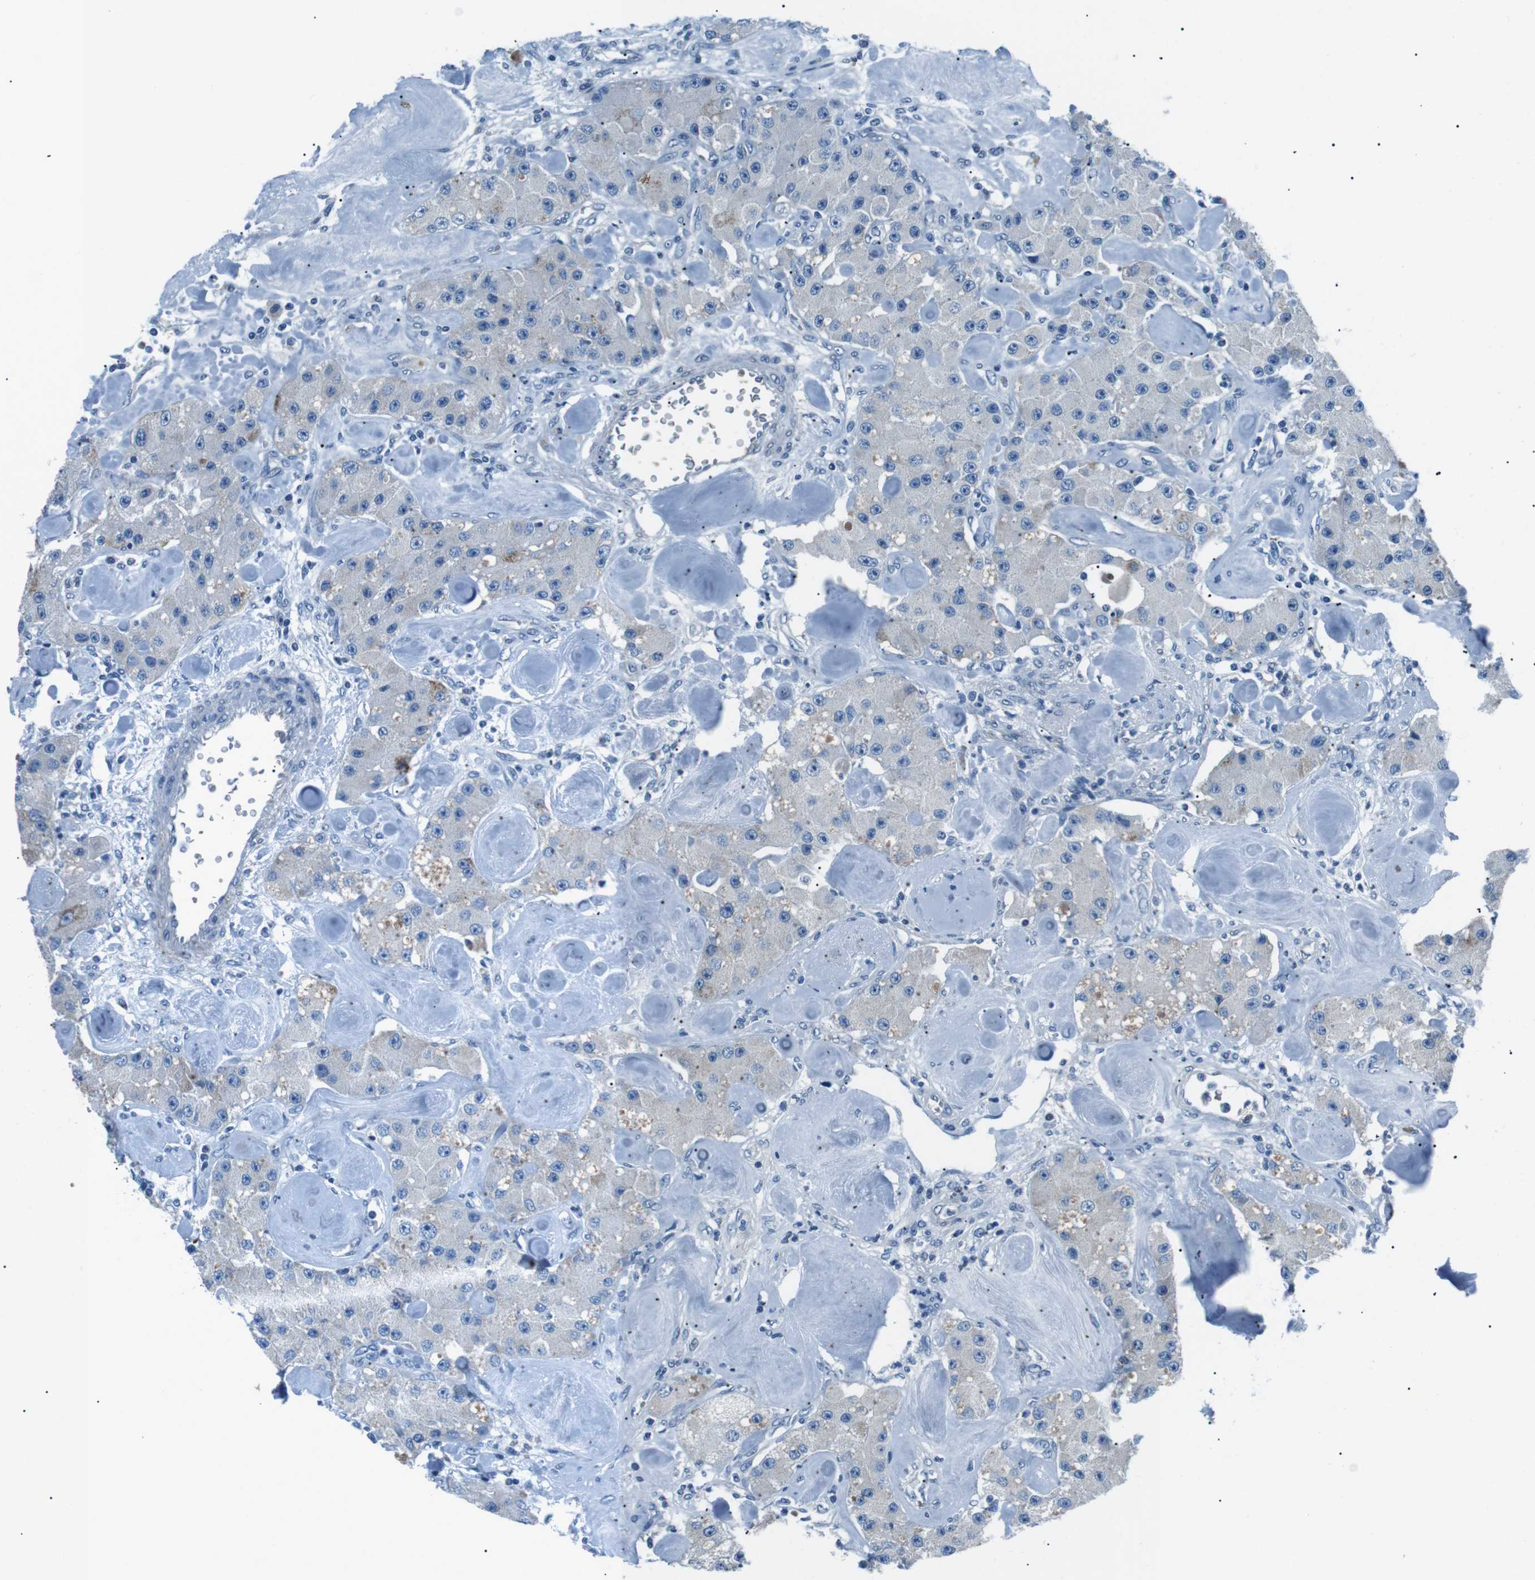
{"staining": {"intensity": "negative", "quantity": "none", "location": "none"}, "tissue": "carcinoid", "cell_type": "Tumor cells", "image_type": "cancer", "snomed": [{"axis": "morphology", "description": "Carcinoid, malignant, NOS"}, {"axis": "topography", "description": "Pancreas"}], "caption": "A photomicrograph of human carcinoid (malignant) is negative for staining in tumor cells. (Immunohistochemistry, brightfield microscopy, high magnification).", "gene": "ST6GAL1", "patient": {"sex": "male", "age": 41}}